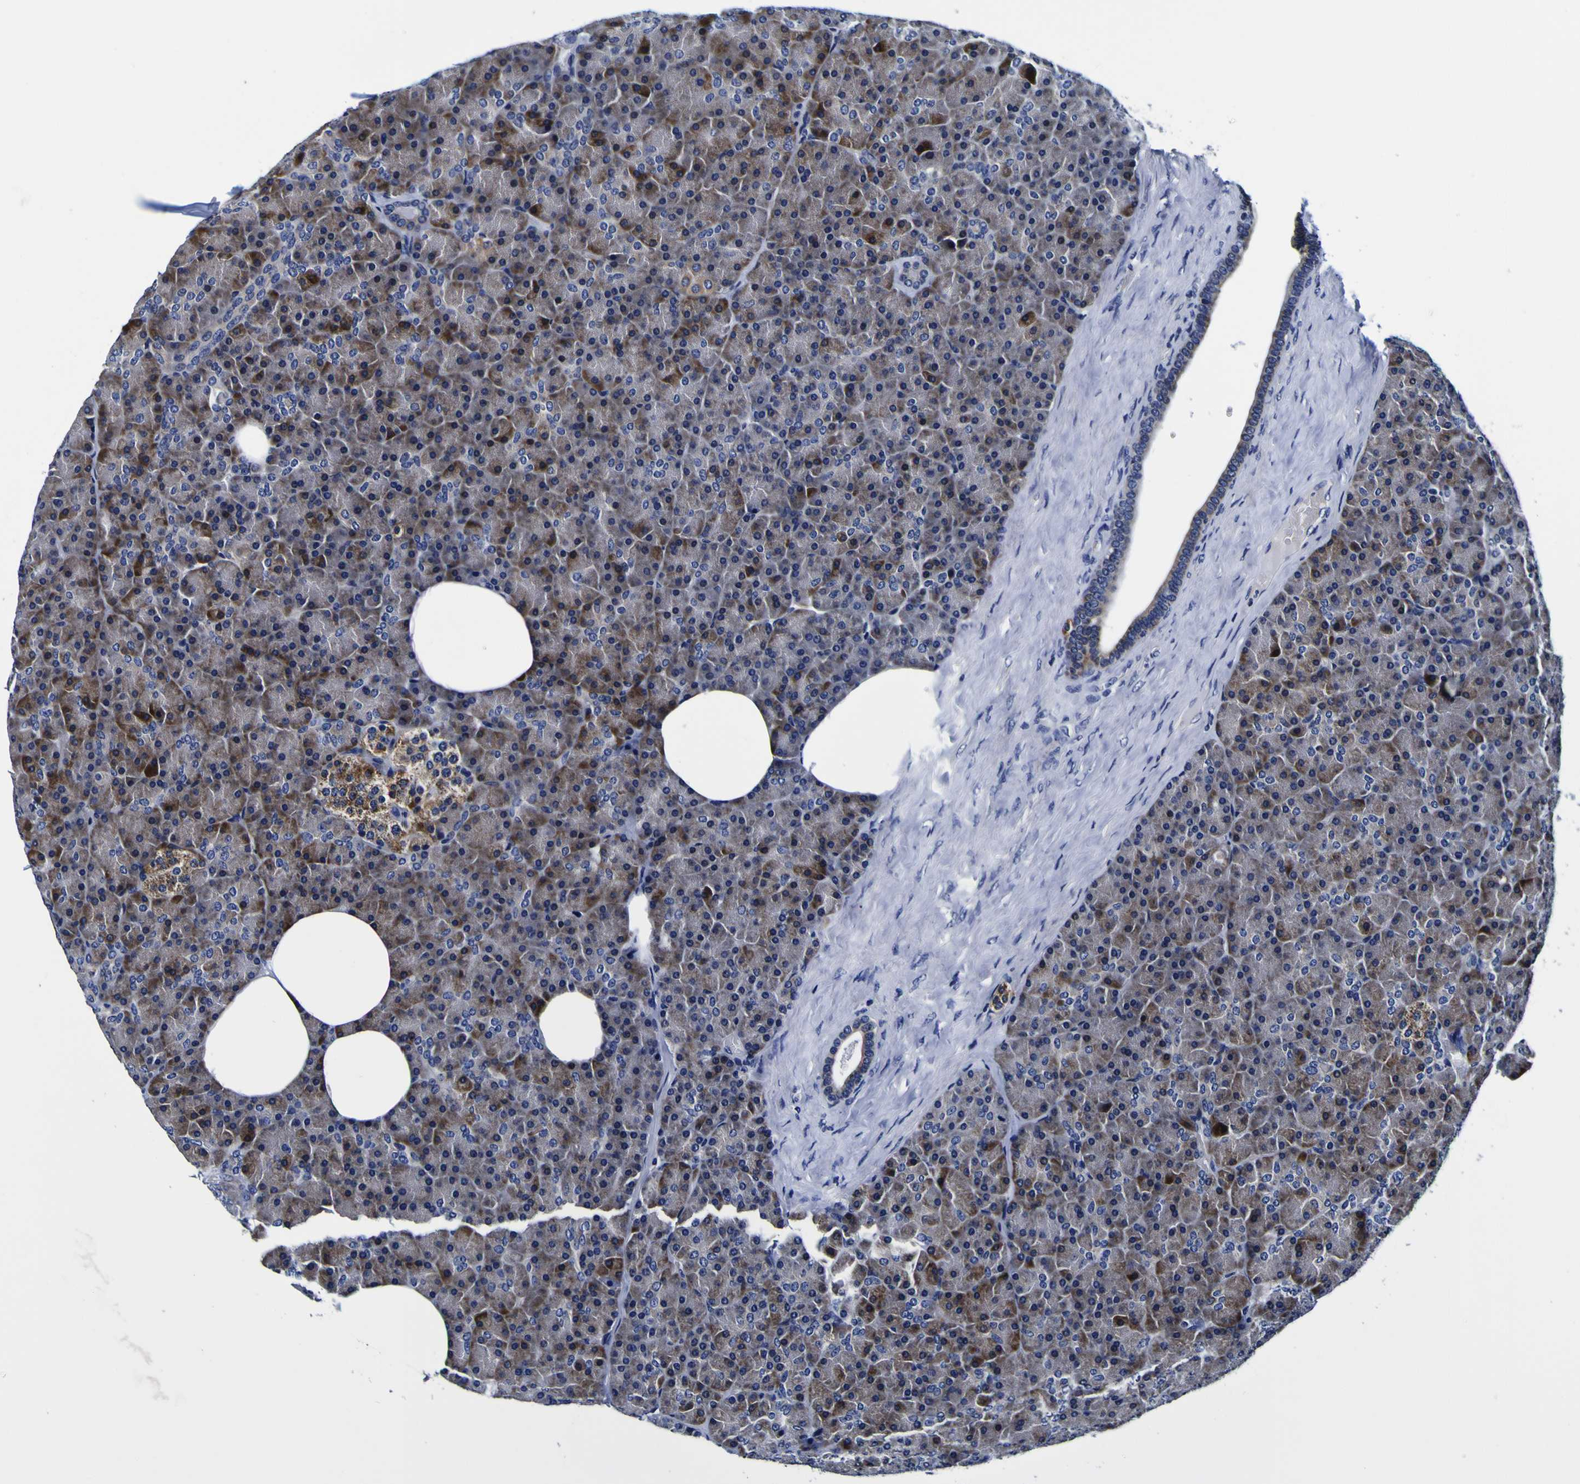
{"staining": {"intensity": "strong", "quantity": ">75%", "location": "cytoplasmic/membranous"}, "tissue": "pancreas", "cell_type": "Exocrine glandular cells", "image_type": "normal", "snomed": [{"axis": "morphology", "description": "Normal tissue, NOS"}, {"axis": "topography", "description": "Pancreas"}], "caption": "Pancreas stained with a brown dye reveals strong cytoplasmic/membranous positive positivity in approximately >75% of exocrine glandular cells.", "gene": "PDLIM4", "patient": {"sex": "female", "age": 35}}